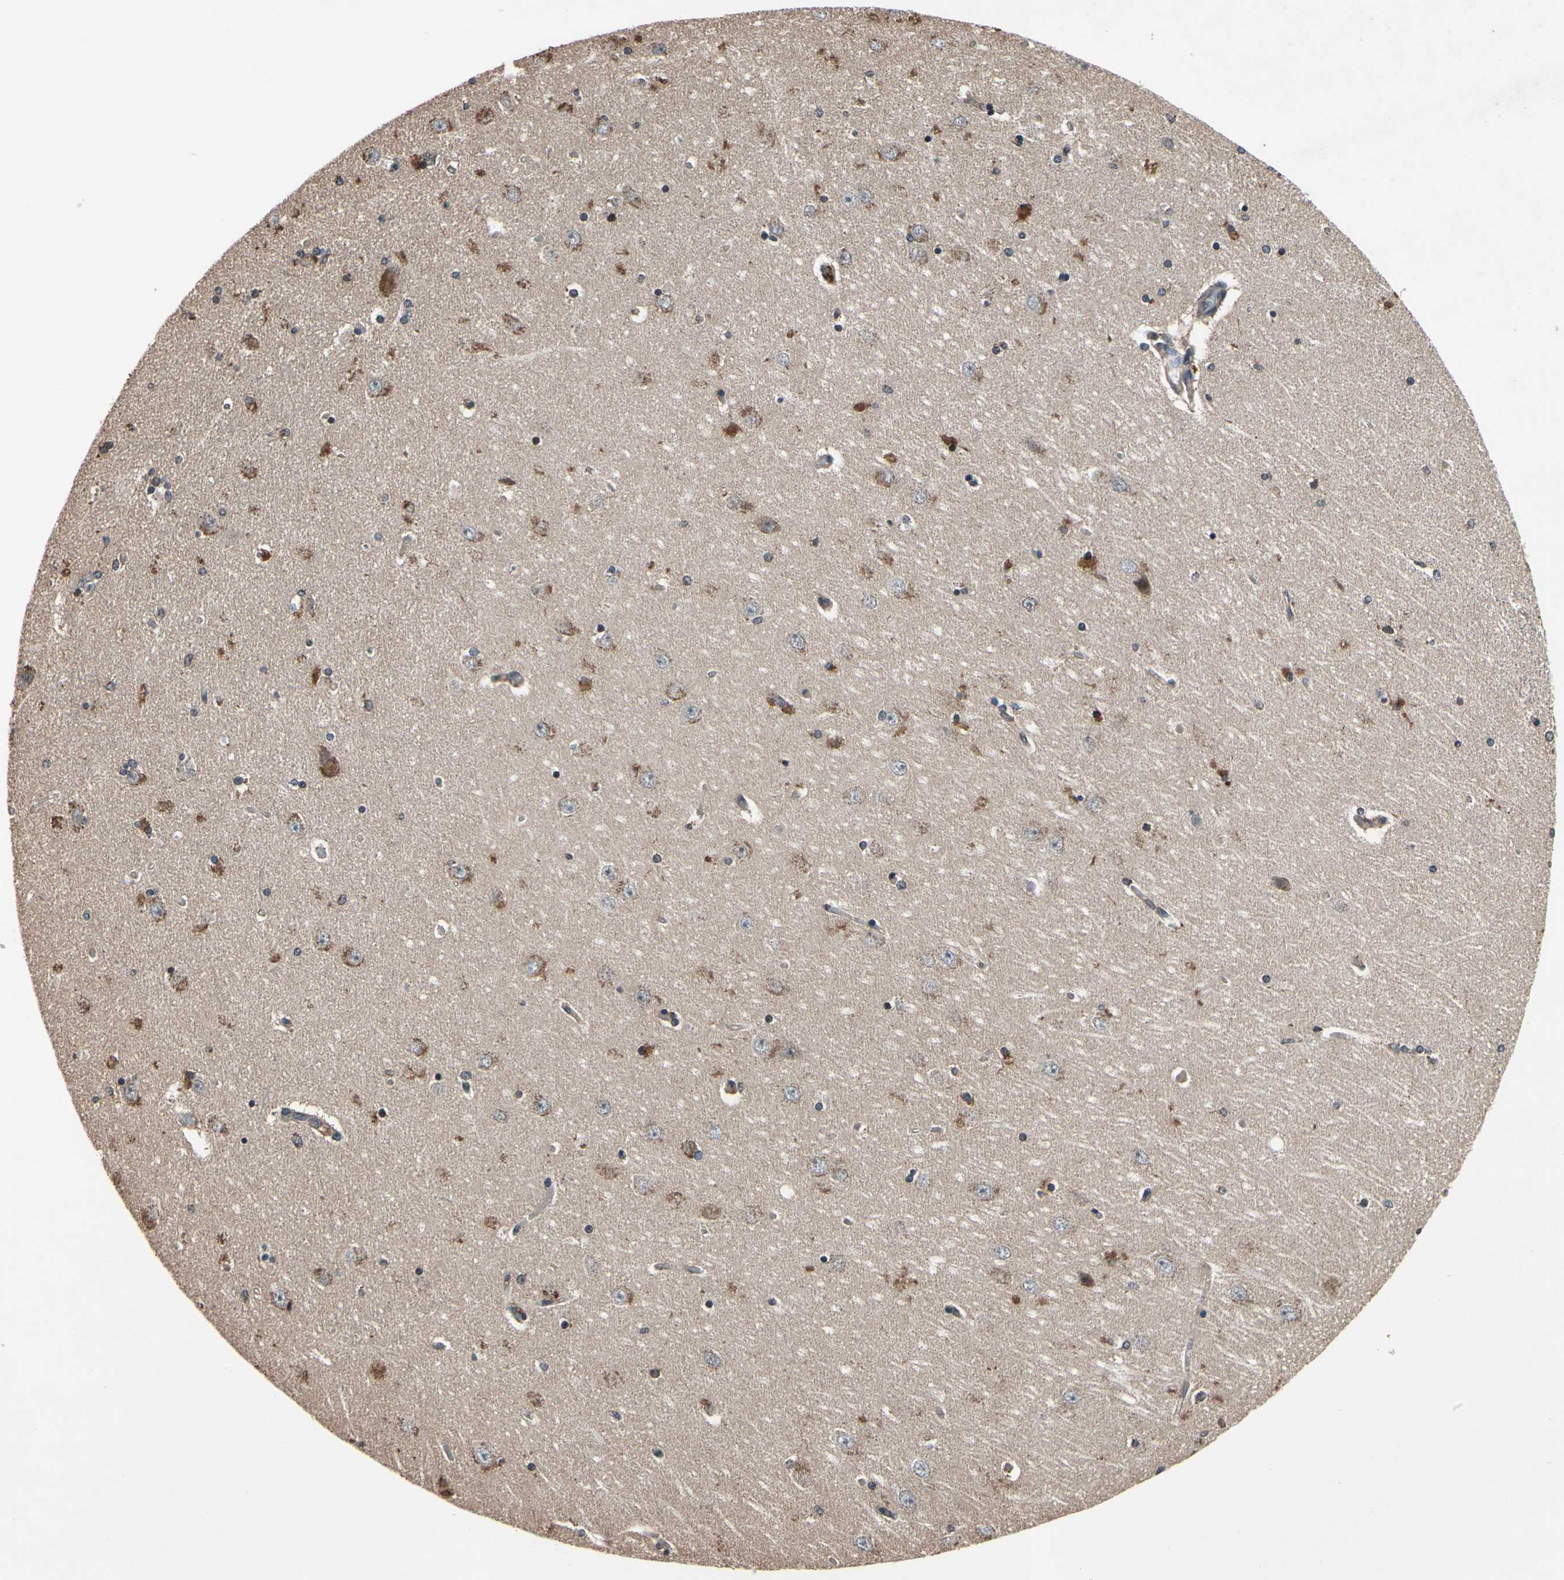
{"staining": {"intensity": "moderate", "quantity": "<25%", "location": "cytoplasmic/membranous"}, "tissue": "hippocampus", "cell_type": "Glial cells", "image_type": "normal", "snomed": [{"axis": "morphology", "description": "Normal tissue, NOS"}, {"axis": "topography", "description": "Hippocampus"}], "caption": "Protein expression analysis of normal hippocampus displays moderate cytoplasmic/membranous staining in about <25% of glial cells.", "gene": "MBTPS2", "patient": {"sex": "female", "age": 54}}